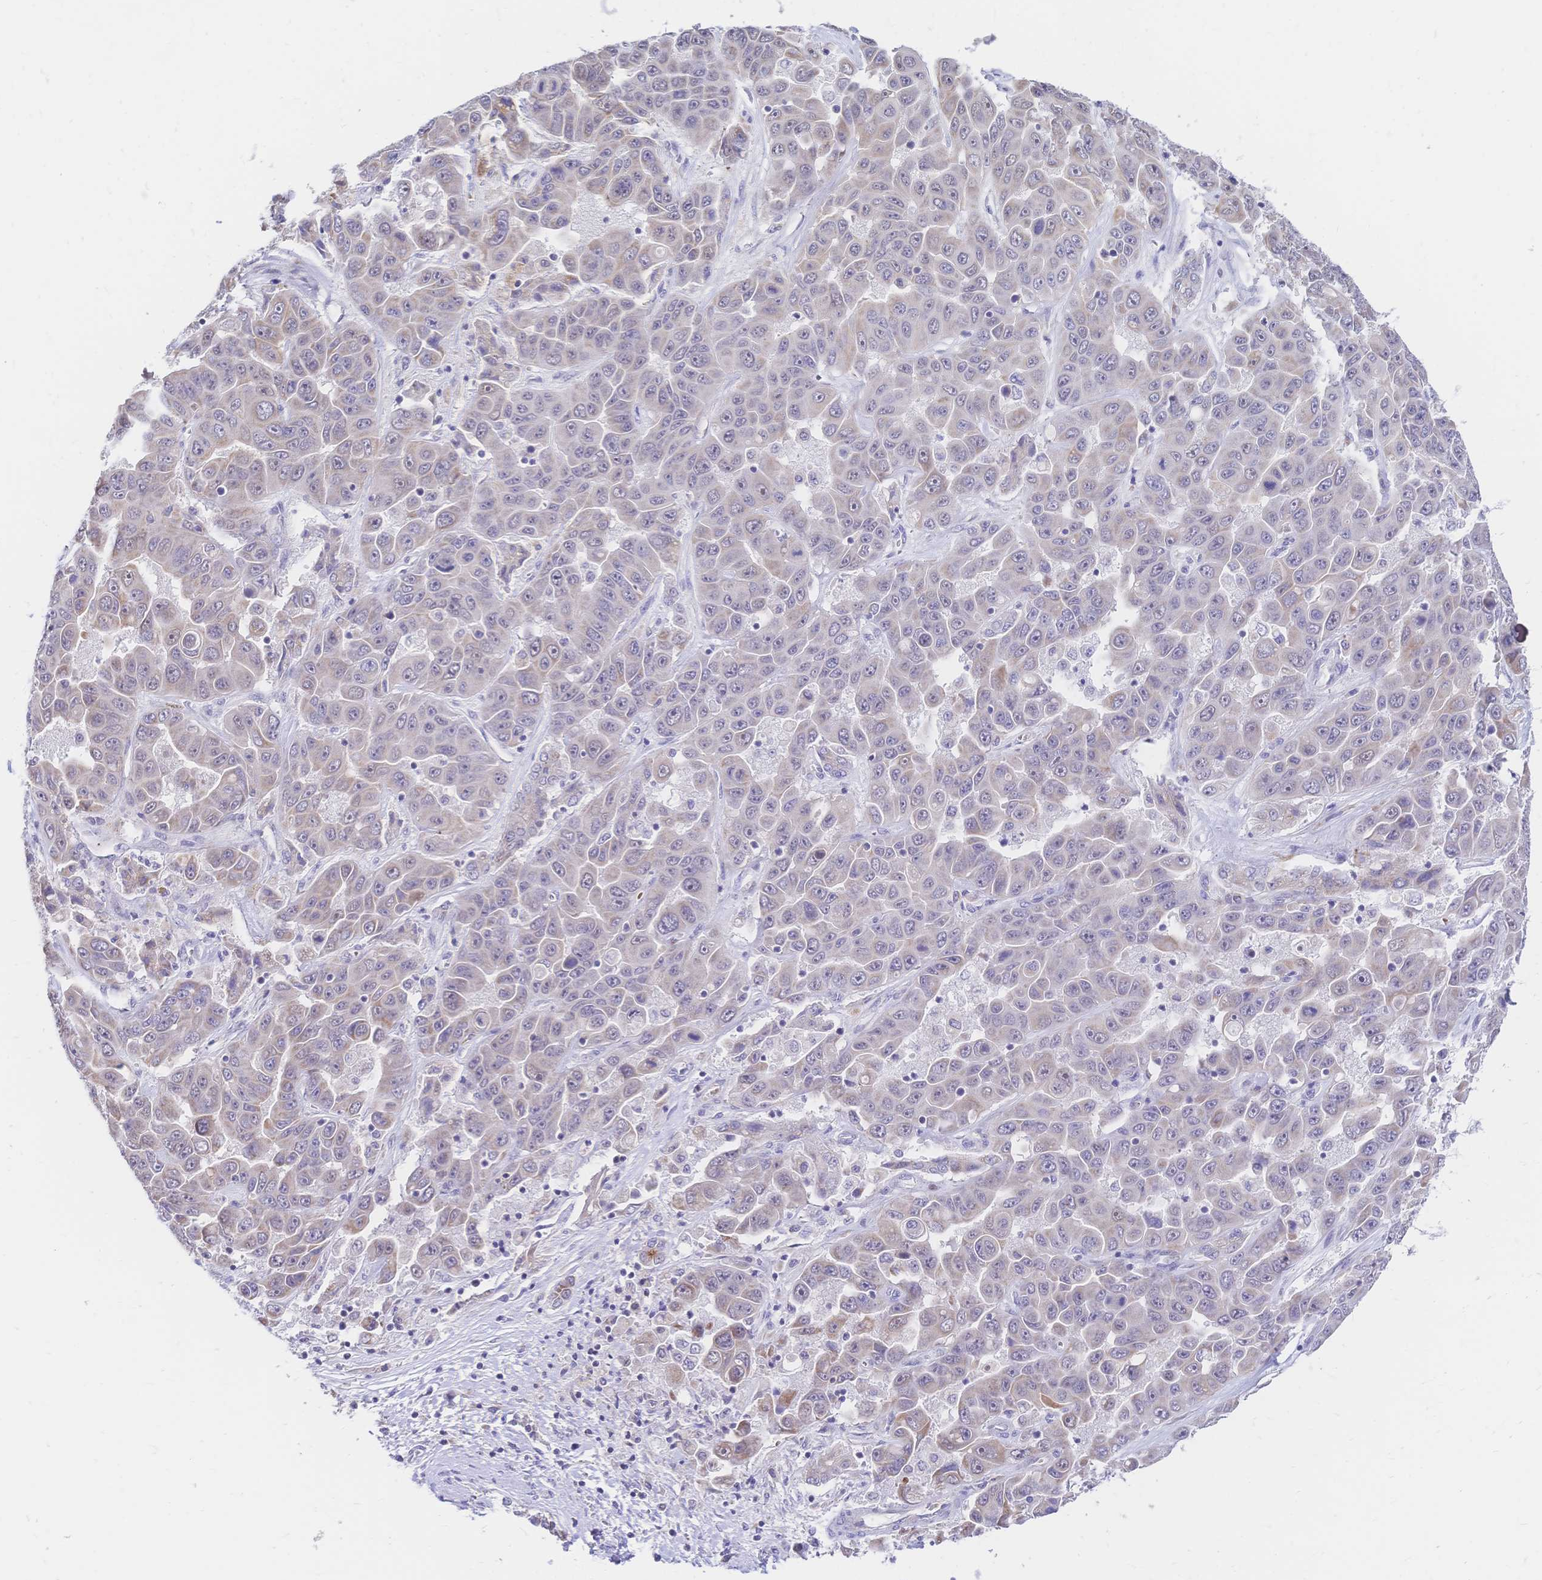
{"staining": {"intensity": "weak", "quantity": "25%-75%", "location": "cytoplasmic/membranous"}, "tissue": "liver cancer", "cell_type": "Tumor cells", "image_type": "cancer", "snomed": [{"axis": "morphology", "description": "Cholangiocarcinoma"}, {"axis": "topography", "description": "Liver"}], "caption": "Cholangiocarcinoma (liver) stained with DAB IHC demonstrates low levels of weak cytoplasmic/membranous staining in approximately 25%-75% of tumor cells.", "gene": "CLEC18B", "patient": {"sex": "female", "age": 52}}